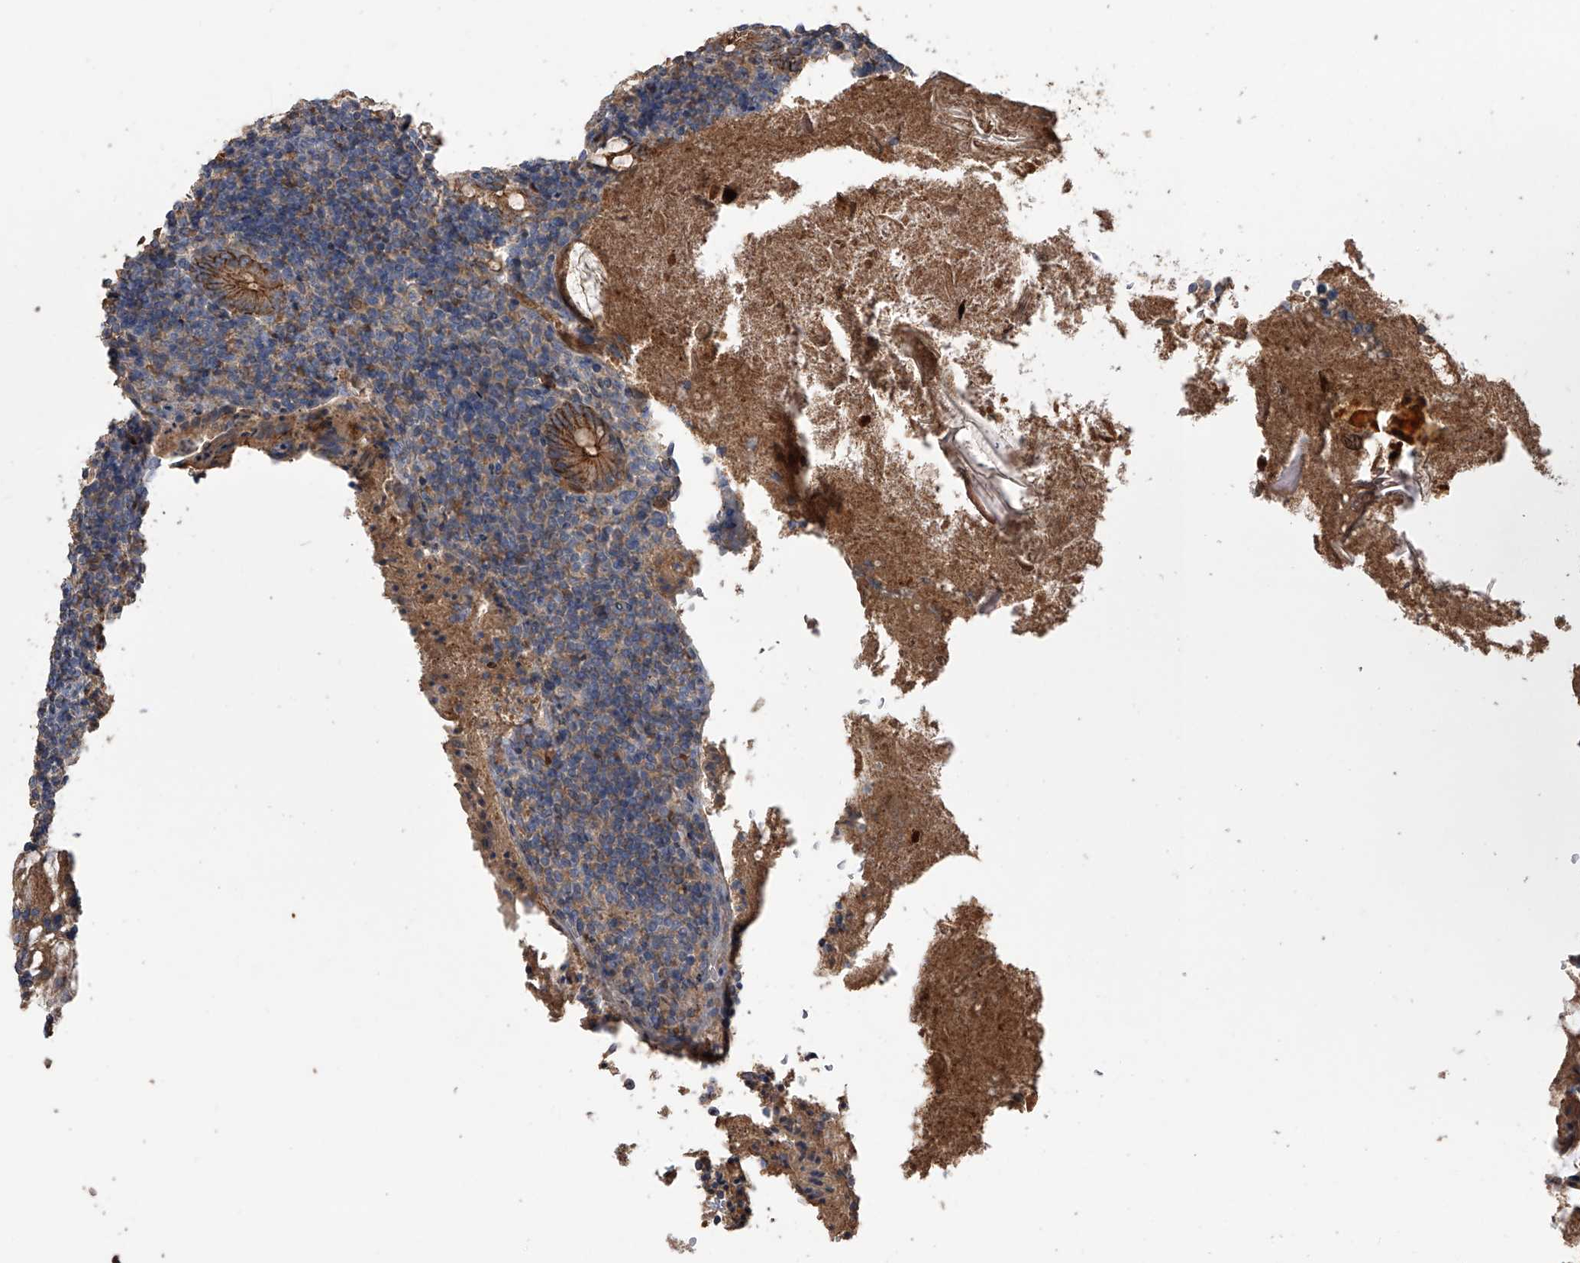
{"staining": {"intensity": "moderate", "quantity": ">75%", "location": "cytoplasmic/membranous"}, "tissue": "appendix", "cell_type": "Glandular cells", "image_type": "normal", "snomed": [{"axis": "morphology", "description": "Normal tissue, NOS"}, {"axis": "topography", "description": "Appendix"}], "caption": "Immunohistochemical staining of unremarkable human appendix reveals medium levels of moderate cytoplasmic/membranous expression in about >75% of glandular cells. (Brightfield microscopy of DAB IHC at high magnification).", "gene": "ZNF343", "patient": {"sex": "female", "age": 17}}